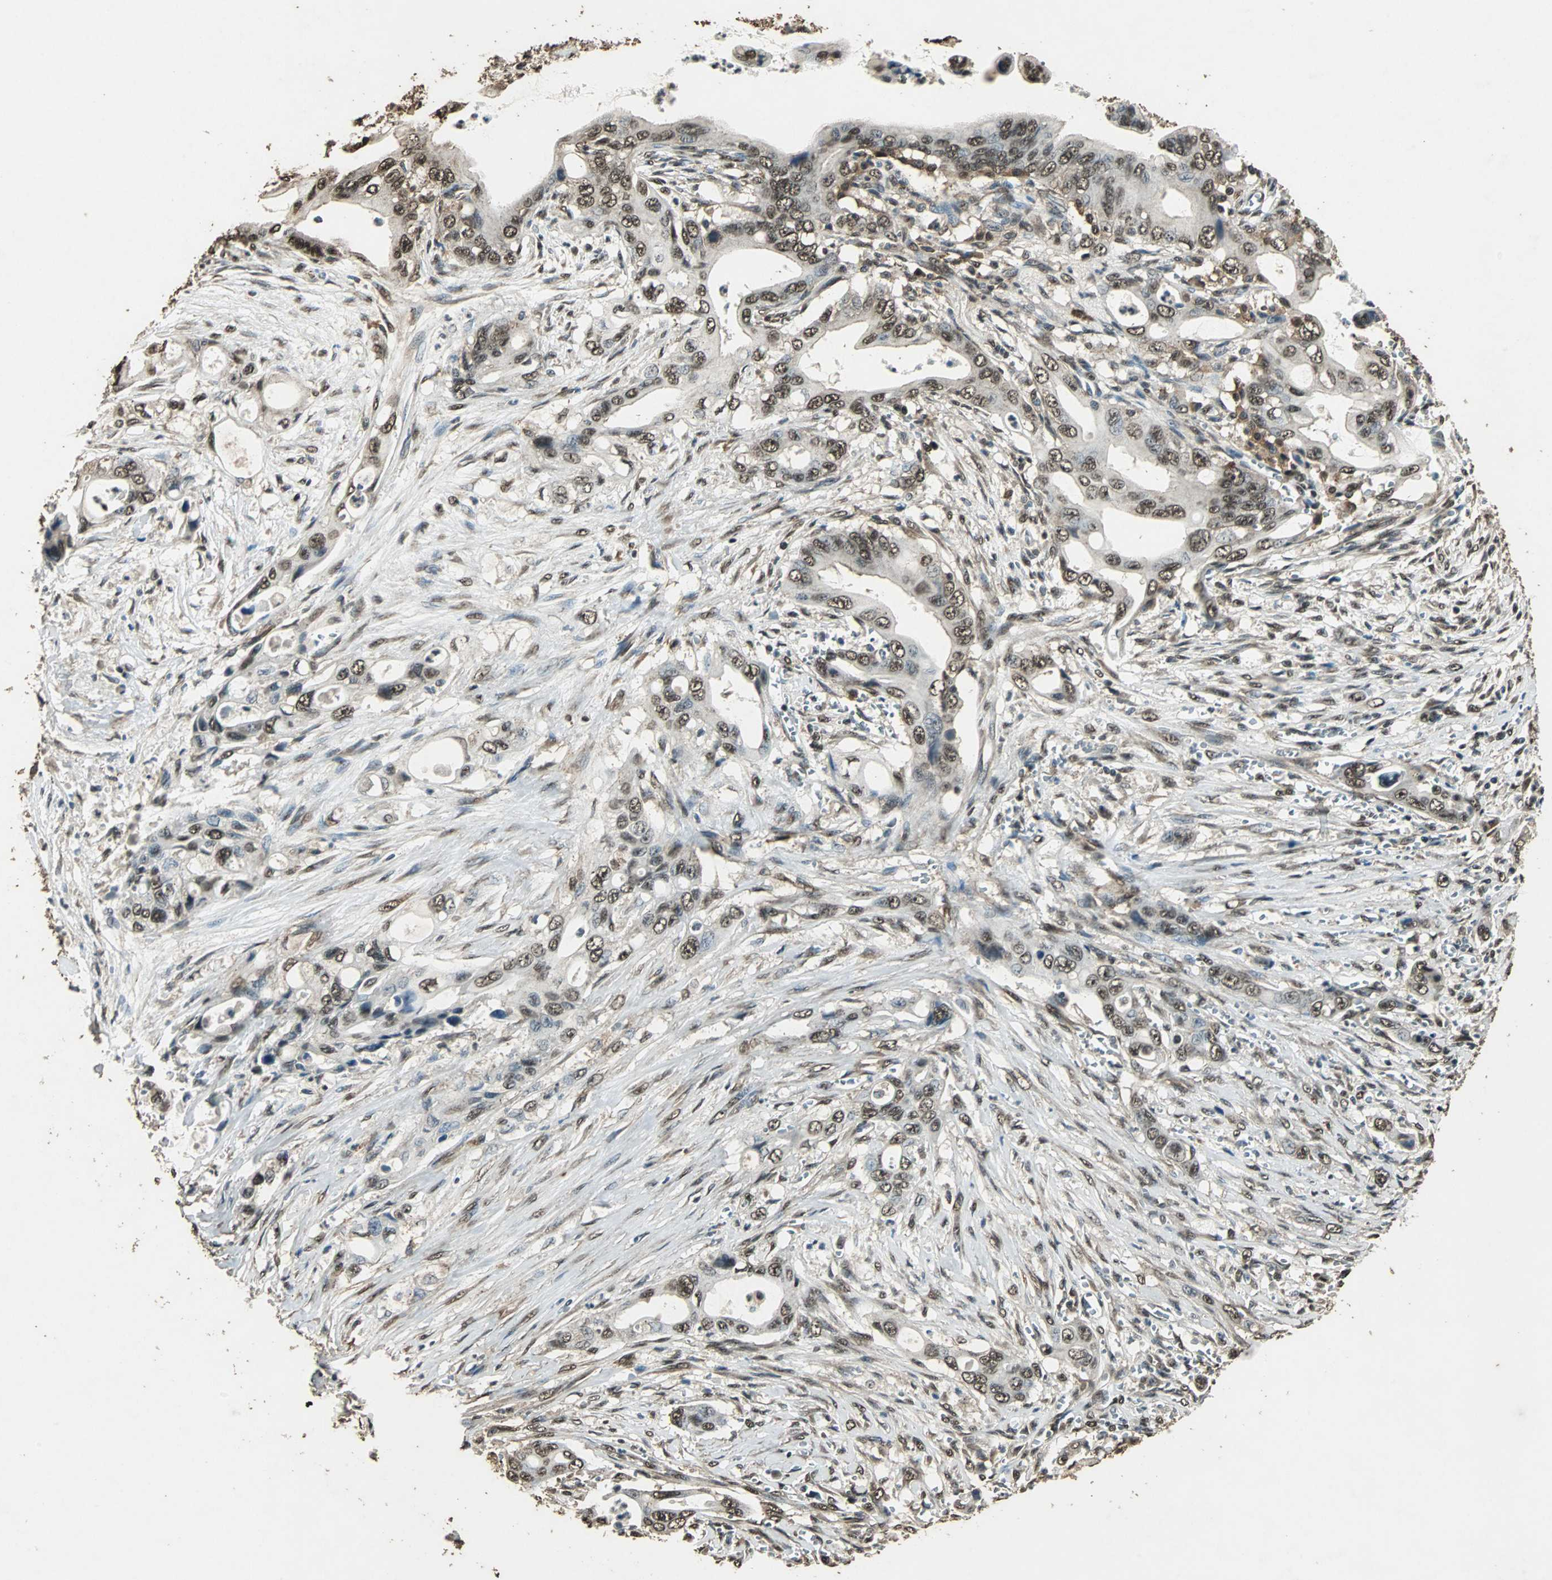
{"staining": {"intensity": "moderate", "quantity": ">75%", "location": "cytoplasmic/membranous,nuclear"}, "tissue": "pancreatic cancer", "cell_type": "Tumor cells", "image_type": "cancer", "snomed": [{"axis": "morphology", "description": "Adenocarcinoma, NOS"}, {"axis": "topography", "description": "Pancreas"}], "caption": "The micrograph shows a brown stain indicating the presence of a protein in the cytoplasmic/membranous and nuclear of tumor cells in pancreatic adenocarcinoma.", "gene": "PPP1R13B", "patient": {"sex": "male", "age": 59}}